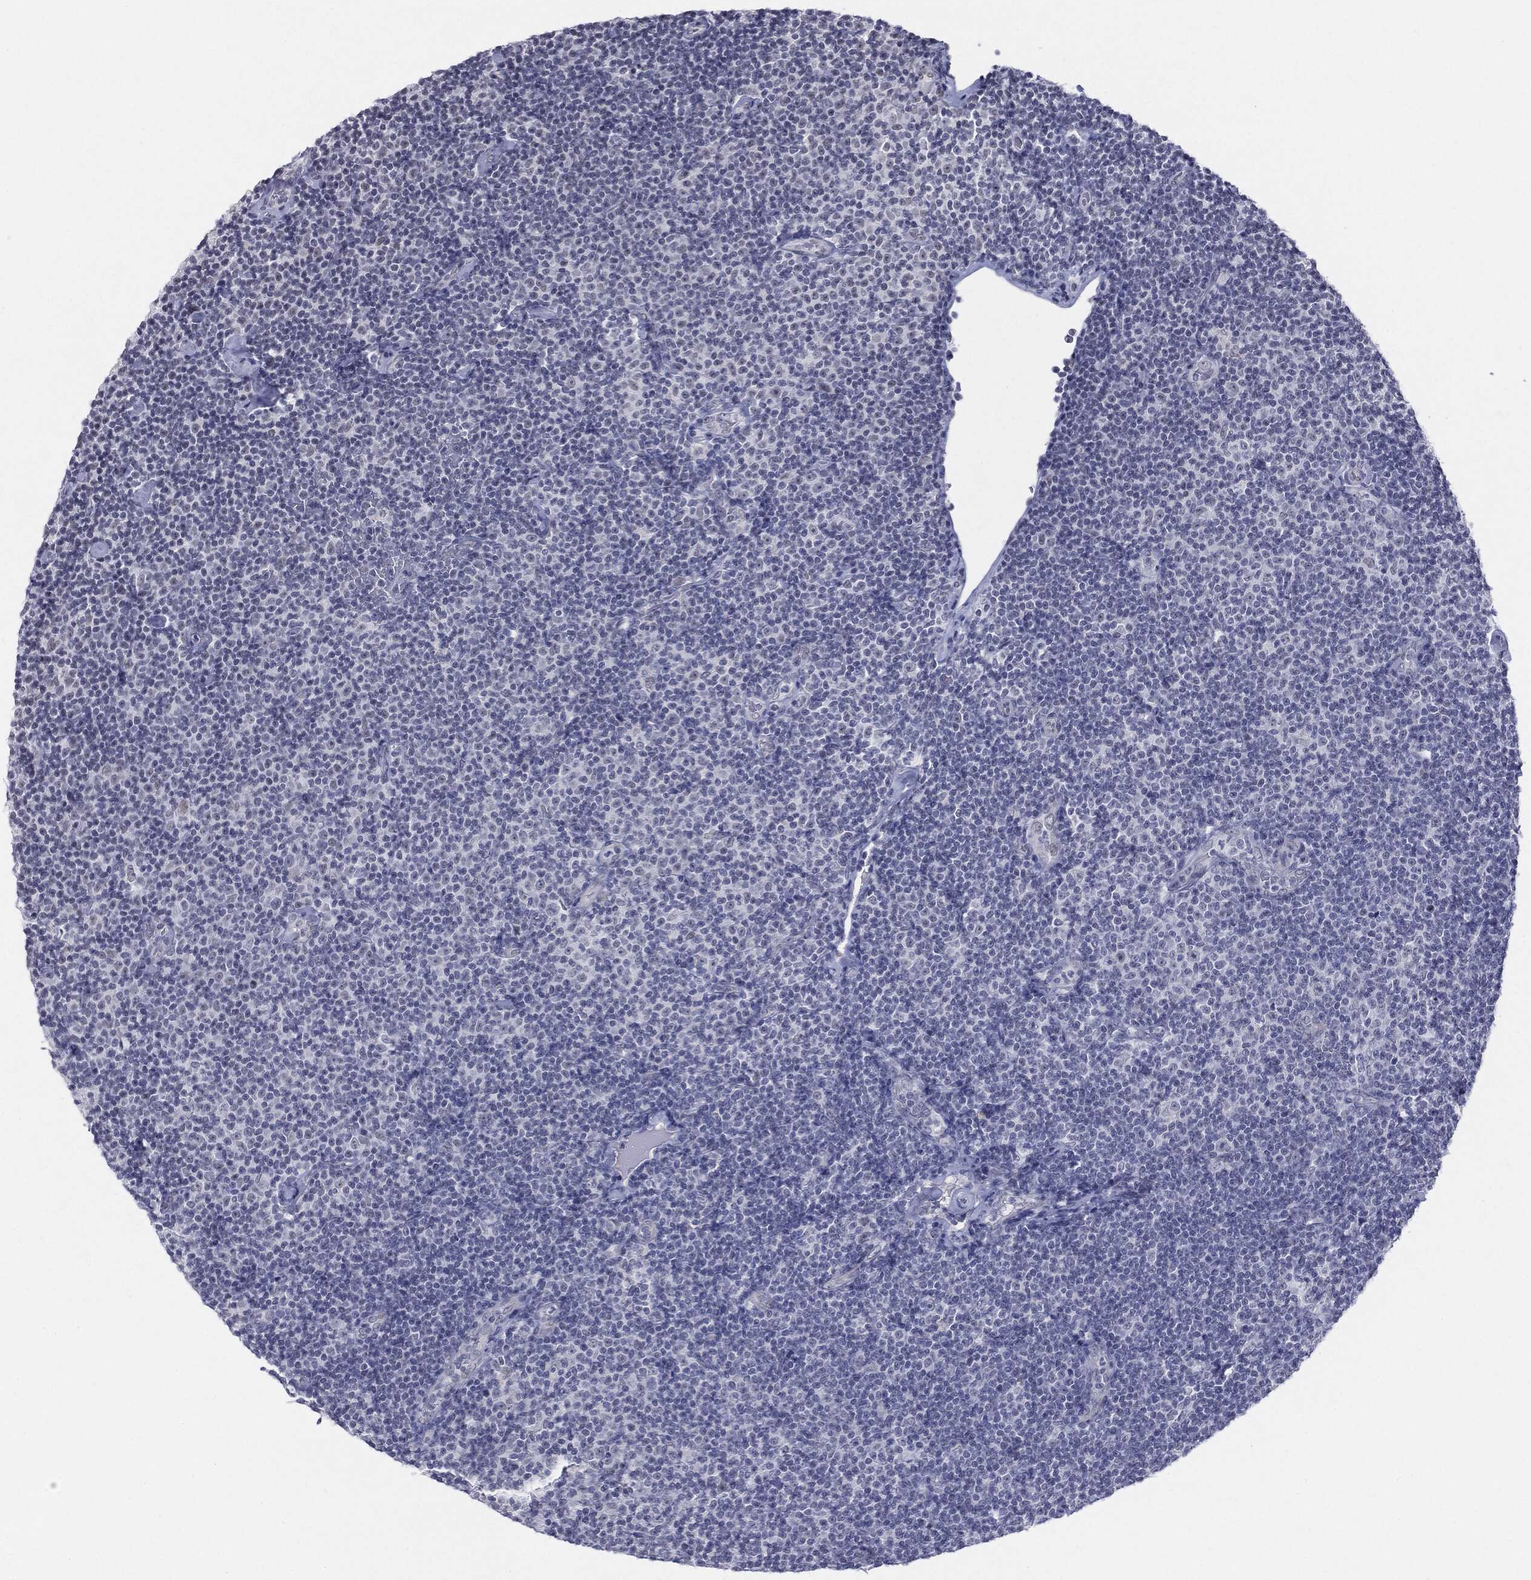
{"staining": {"intensity": "negative", "quantity": "none", "location": "none"}, "tissue": "lymphoma", "cell_type": "Tumor cells", "image_type": "cancer", "snomed": [{"axis": "morphology", "description": "Malignant lymphoma, non-Hodgkin's type, Low grade"}, {"axis": "topography", "description": "Lymph node"}], "caption": "There is no significant positivity in tumor cells of low-grade malignant lymphoma, non-Hodgkin's type. Brightfield microscopy of immunohistochemistry (IHC) stained with DAB (brown) and hematoxylin (blue), captured at high magnification.", "gene": "SLC5A5", "patient": {"sex": "male", "age": 81}}